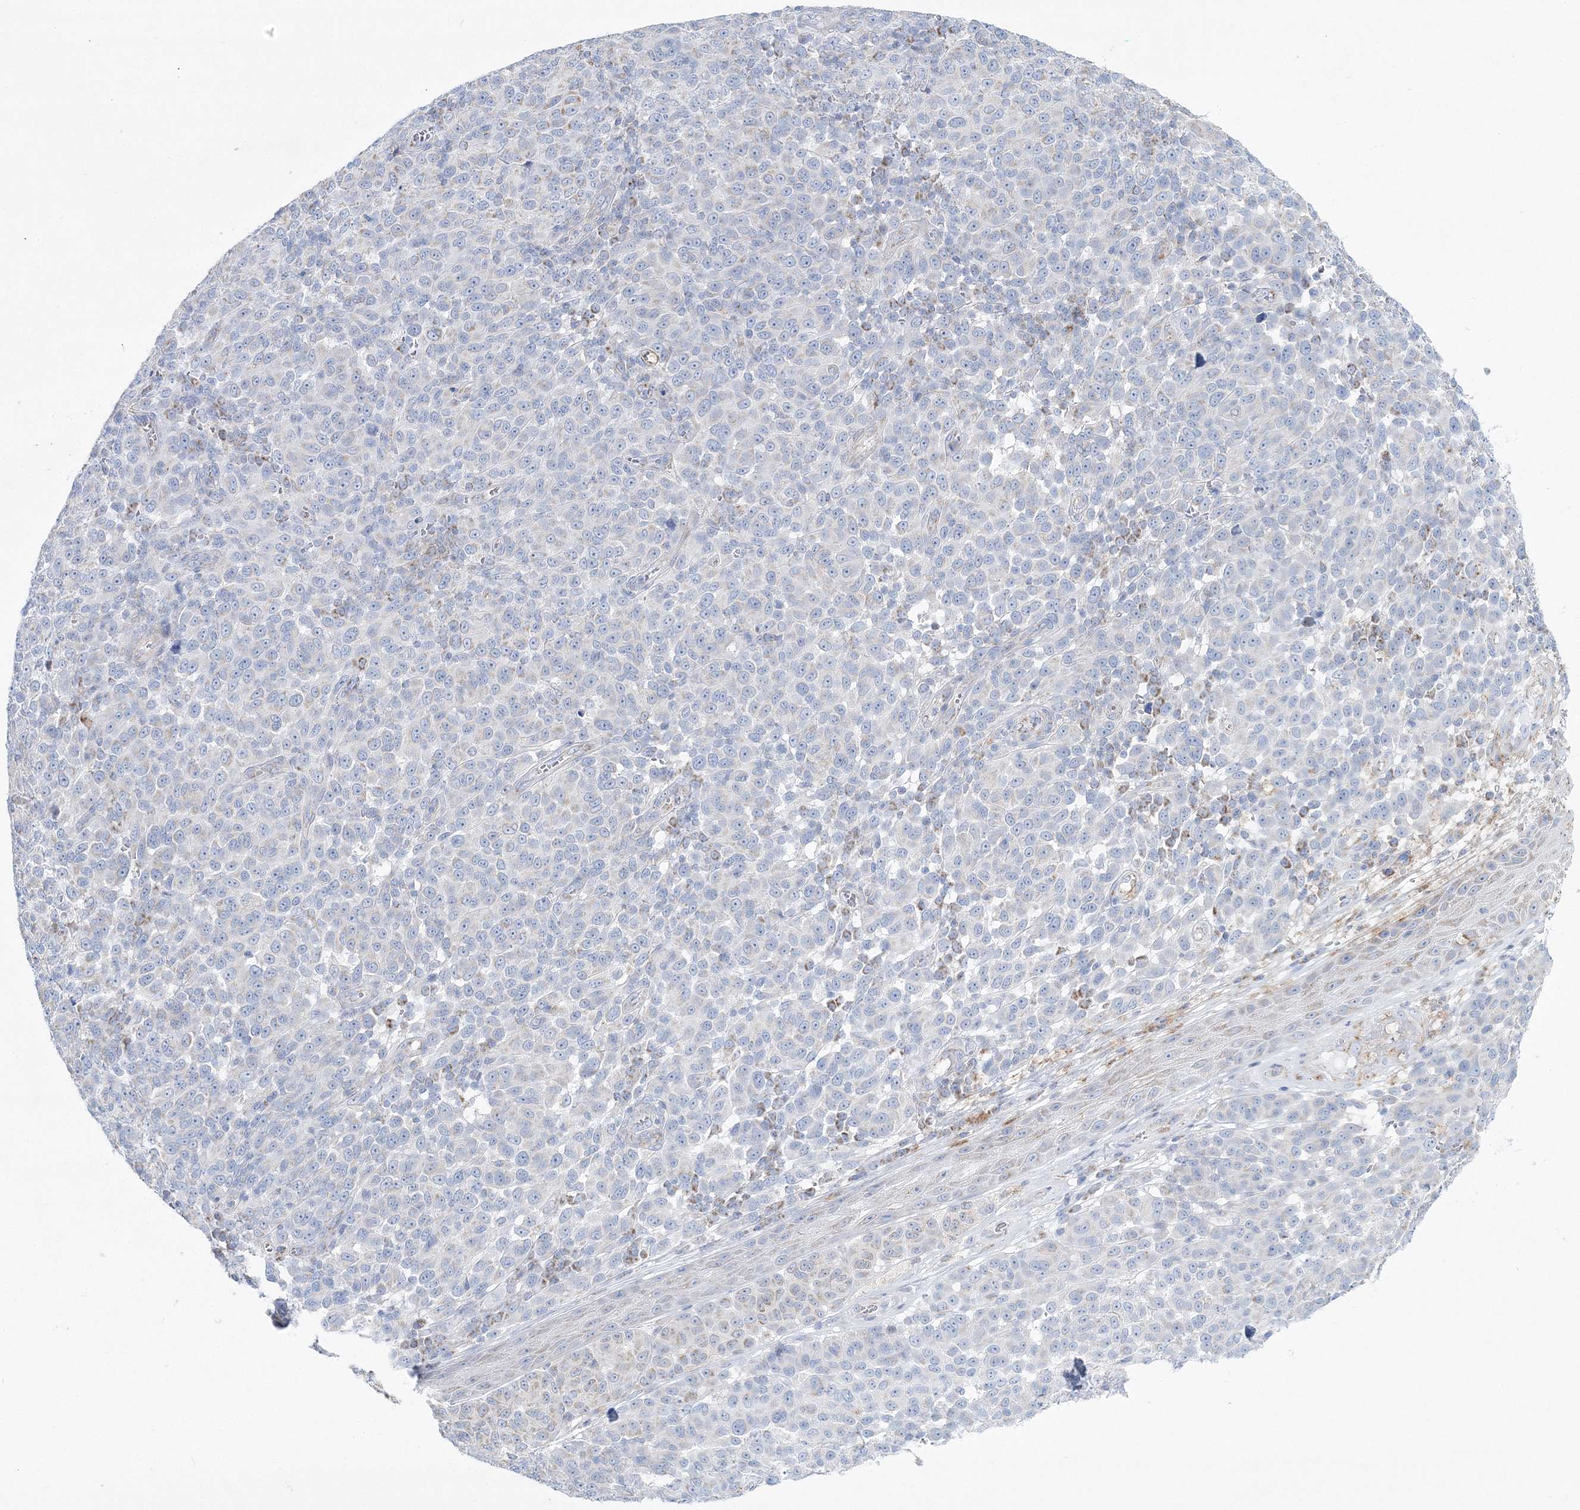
{"staining": {"intensity": "moderate", "quantity": "<25%", "location": "cytoplasmic/membranous"}, "tissue": "melanoma", "cell_type": "Tumor cells", "image_type": "cancer", "snomed": [{"axis": "morphology", "description": "Malignant melanoma, NOS"}, {"axis": "topography", "description": "Skin"}], "caption": "DAB (3,3'-diaminobenzidine) immunohistochemical staining of melanoma demonstrates moderate cytoplasmic/membranous protein positivity in approximately <25% of tumor cells.", "gene": "HIBCH", "patient": {"sex": "male", "age": 49}}